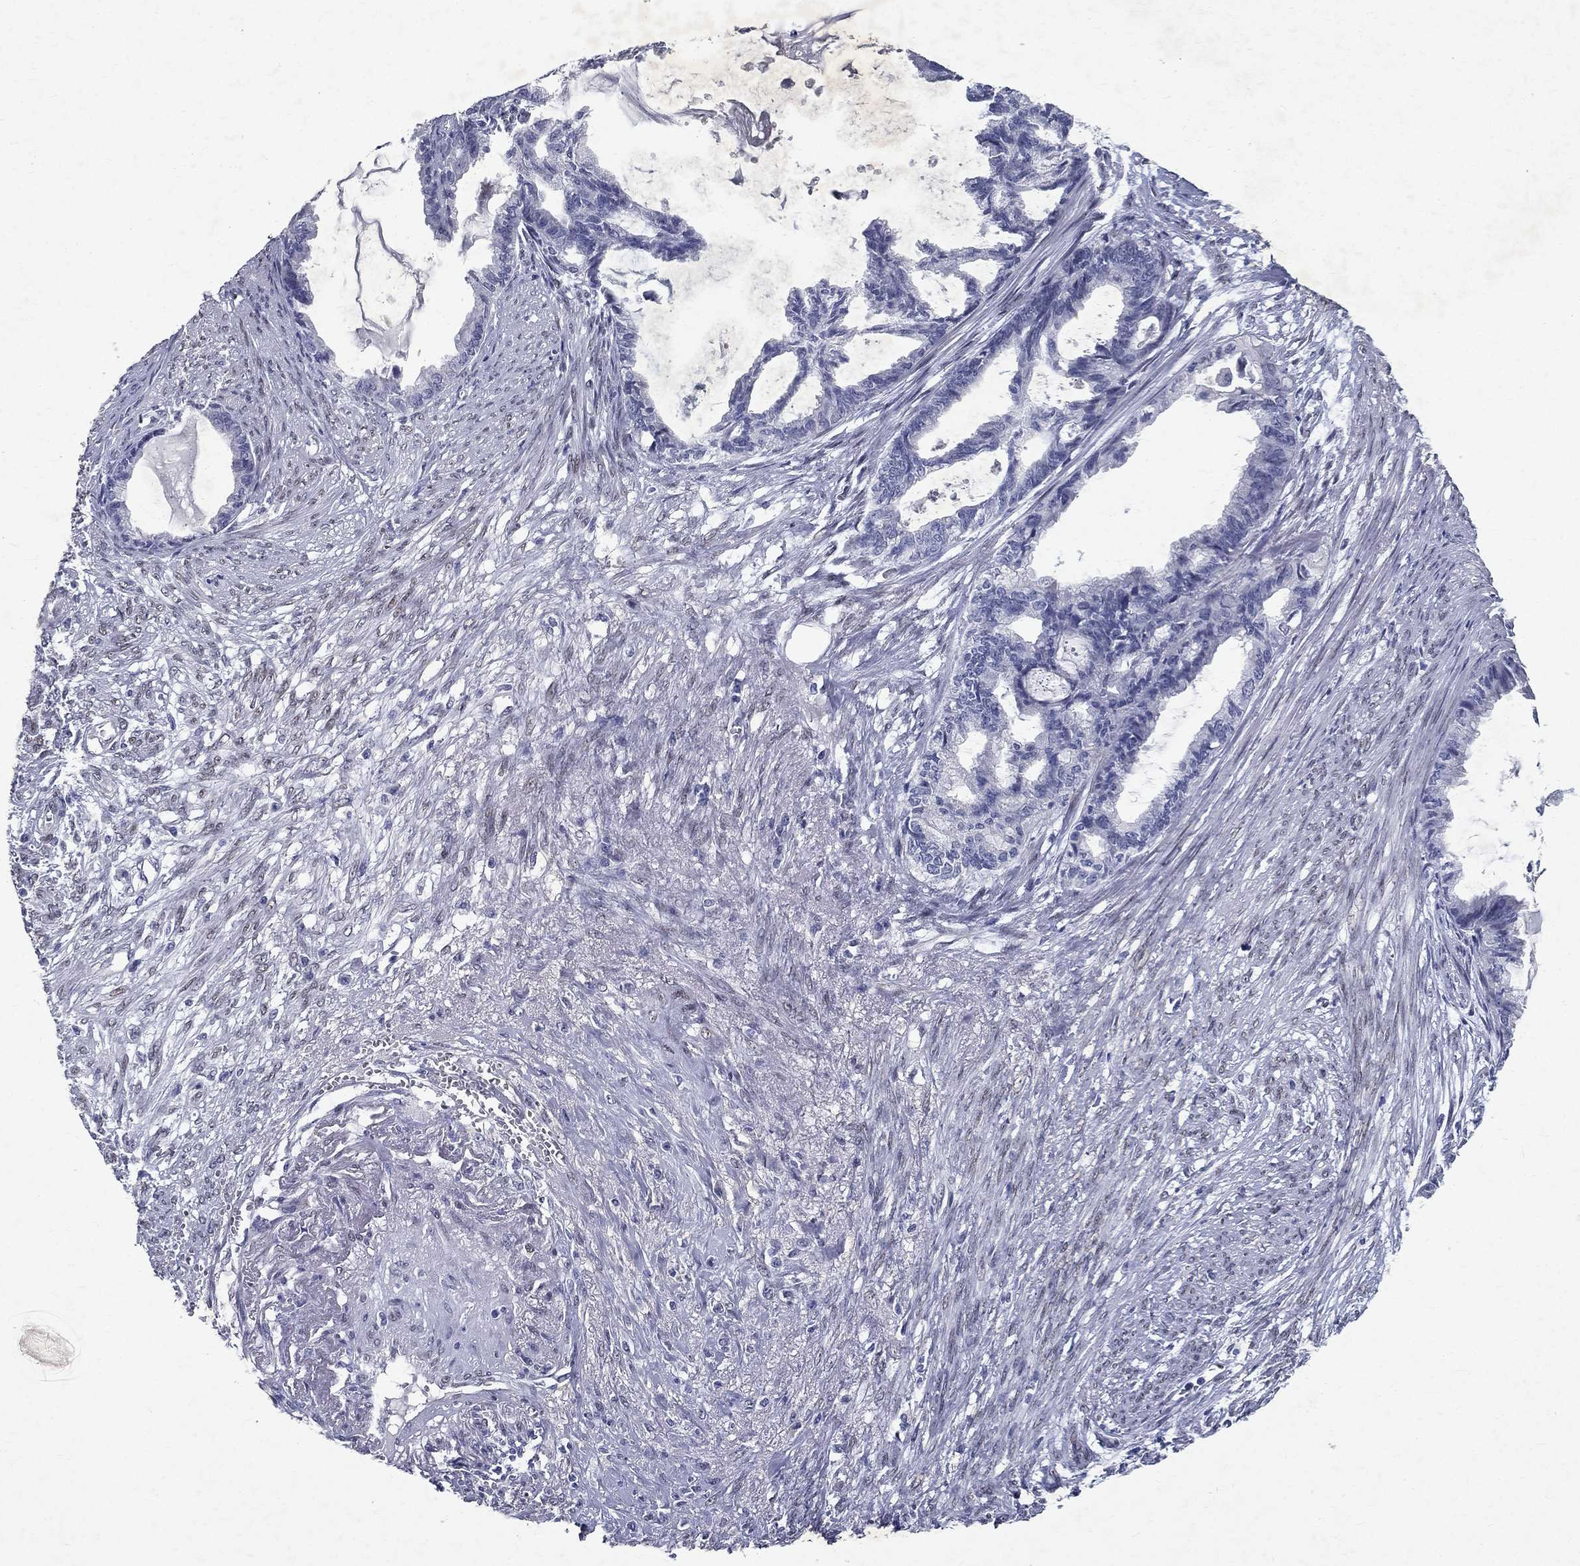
{"staining": {"intensity": "negative", "quantity": "none", "location": "none"}, "tissue": "endometrial cancer", "cell_type": "Tumor cells", "image_type": "cancer", "snomed": [{"axis": "morphology", "description": "Adenocarcinoma, NOS"}, {"axis": "topography", "description": "Endometrium"}], "caption": "Human endometrial adenocarcinoma stained for a protein using IHC reveals no expression in tumor cells.", "gene": "RBFOX1", "patient": {"sex": "female", "age": 86}}